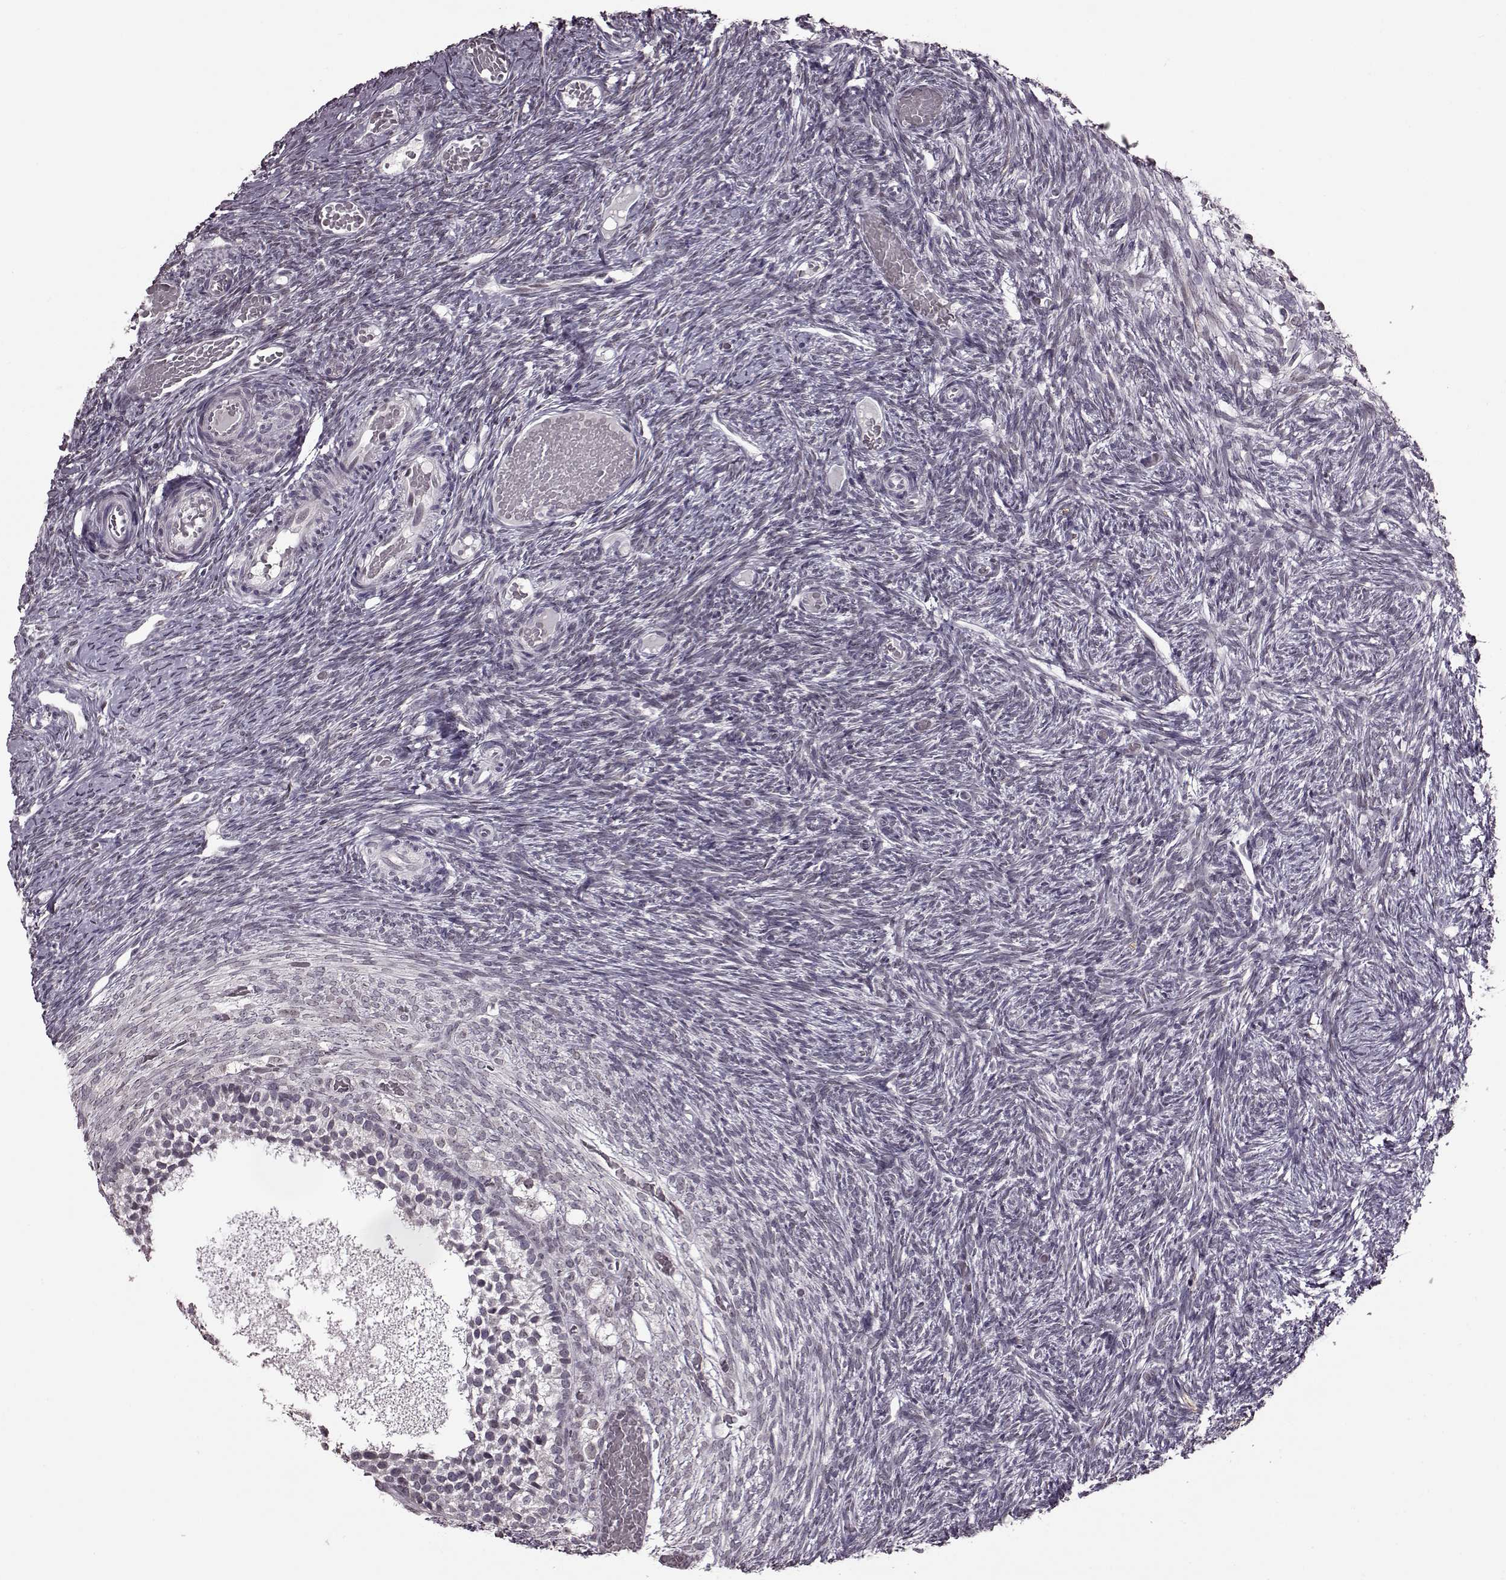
{"staining": {"intensity": "negative", "quantity": "none", "location": "none"}, "tissue": "ovary", "cell_type": "Follicle cells", "image_type": "normal", "snomed": [{"axis": "morphology", "description": "Normal tissue, NOS"}, {"axis": "topography", "description": "Ovary"}], "caption": "This is a photomicrograph of immunohistochemistry (IHC) staining of normal ovary, which shows no staining in follicle cells.", "gene": "STX1A", "patient": {"sex": "female", "age": 39}}